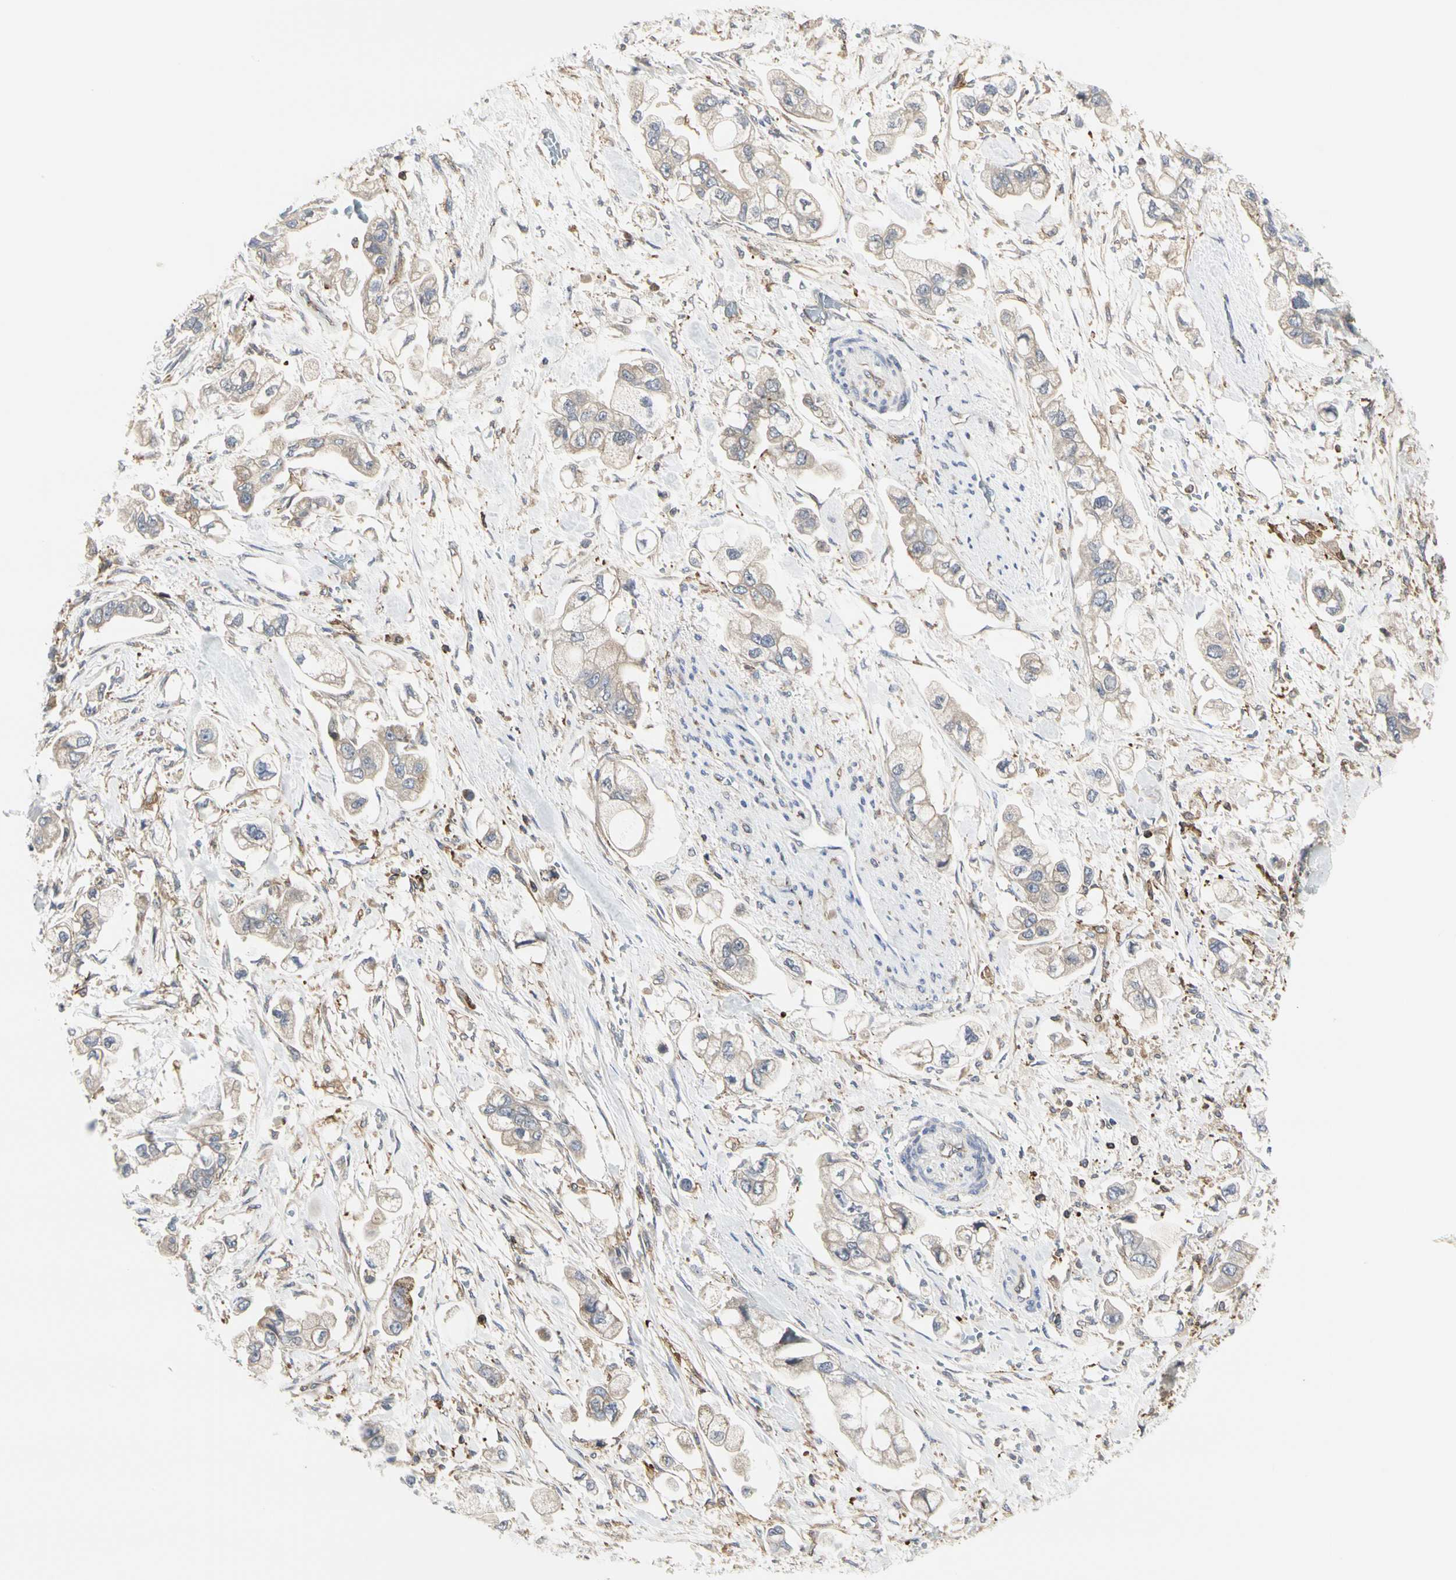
{"staining": {"intensity": "weak", "quantity": "<25%", "location": "cytoplasmic/membranous"}, "tissue": "stomach cancer", "cell_type": "Tumor cells", "image_type": "cancer", "snomed": [{"axis": "morphology", "description": "Adenocarcinoma, NOS"}, {"axis": "topography", "description": "Stomach"}], "caption": "An image of human adenocarcinoma (stomach) is negative for staining in tumor cells. (DAB immunohistochemistry (IHC) with hematoxylin counter stain).", "gene": "NAPG", "patient": {"sex": "male", "age": 62}}